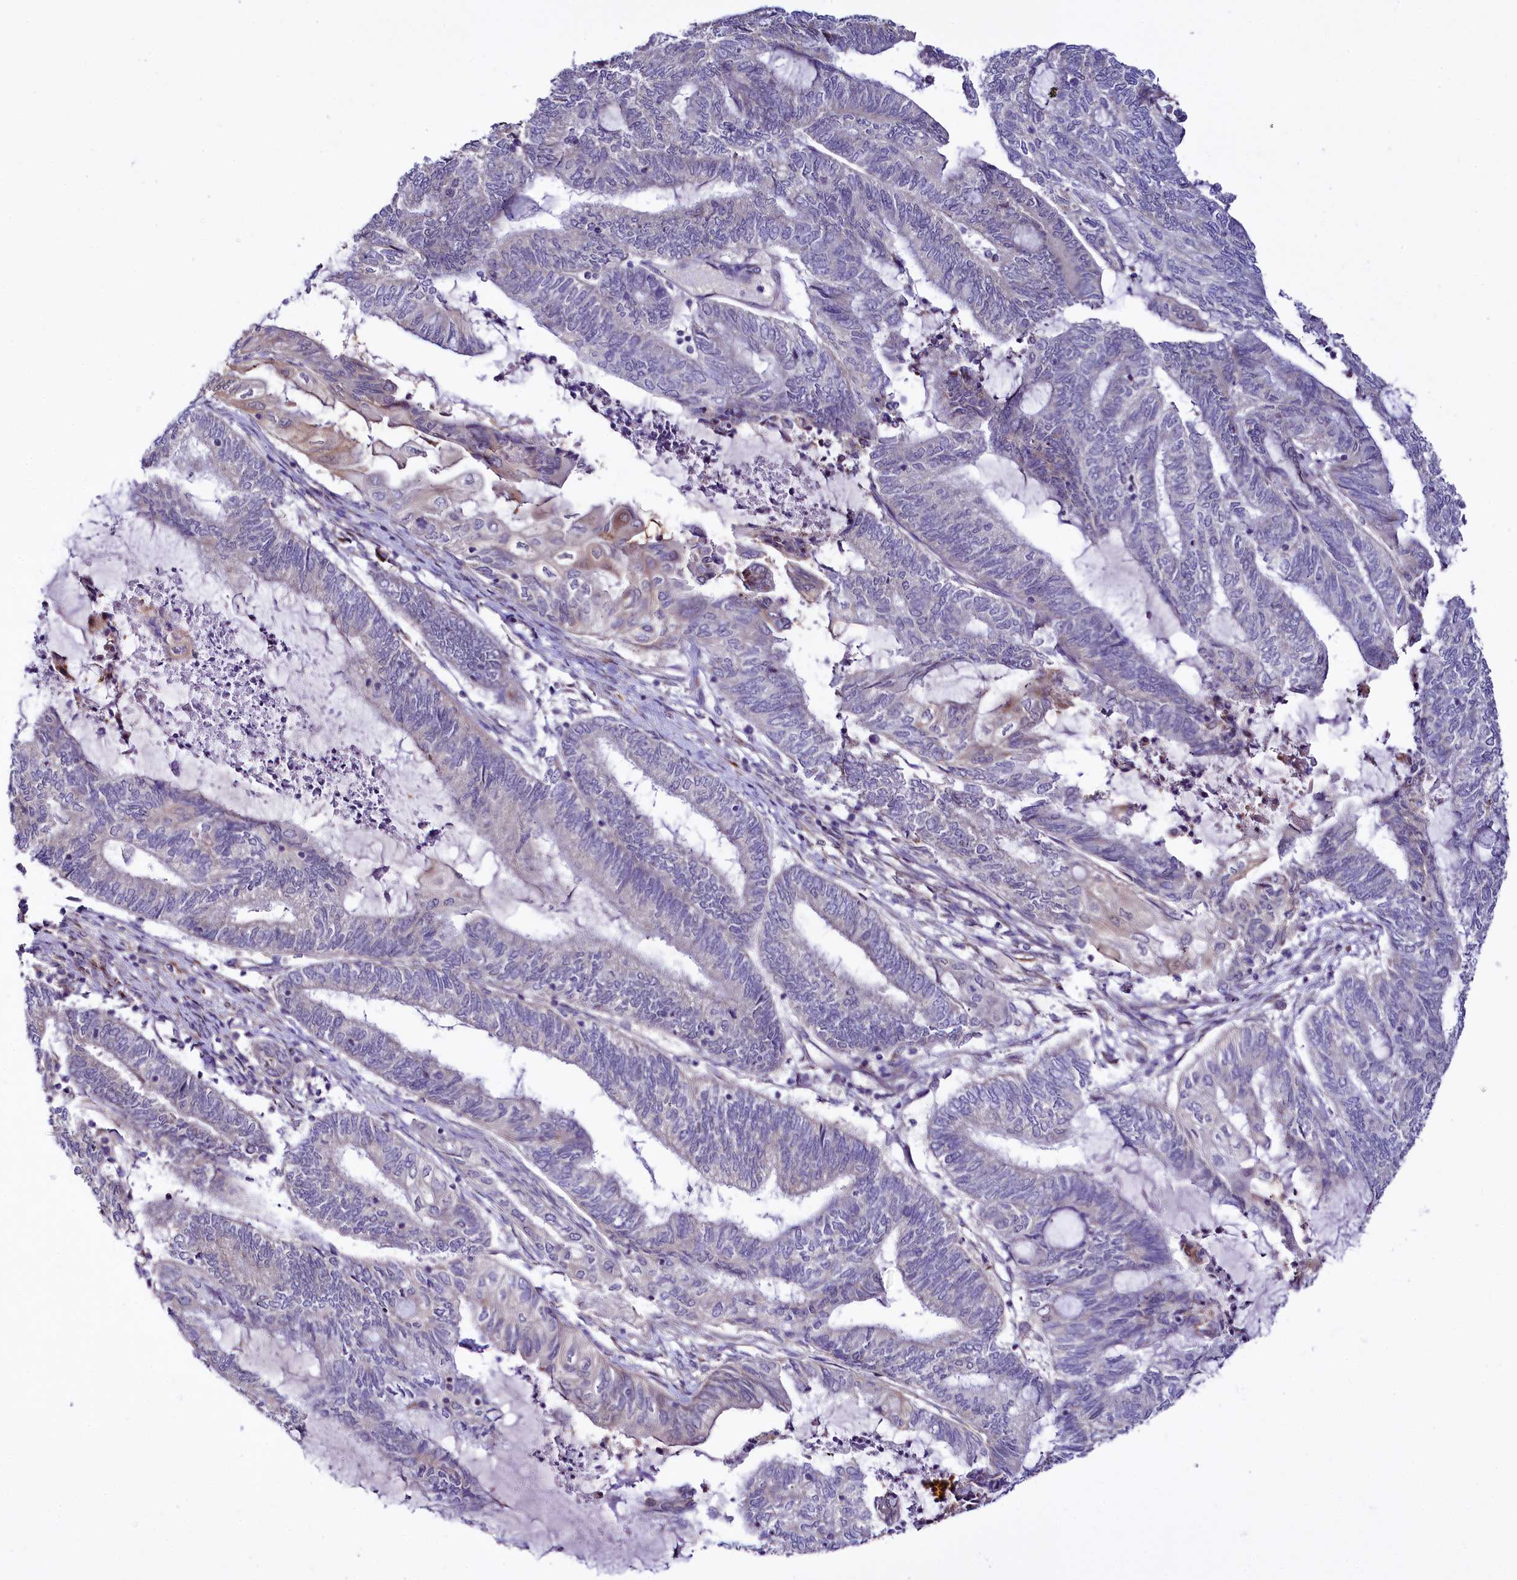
{"staining": {"intensity": "negative", "quantity": "none", "location": "none"}, "tissue": "endometrial cancer", "cell_type": "Tumor cells", "image_type": "cancer", "snomed": [{"axis": "morphology", "description": "Adenocarcinoma, NOS"}, {"axis": "topography", "description": "Uterus"}, {"axis": "topography", "description": "Endometrium"}], "caption": "This is an IHC histopathology image of adenocarcinoma (endometrial). There is no positivity in tumor cells.", "gene": "CEP295", "patient": {"sex": "female", "age": 70}}